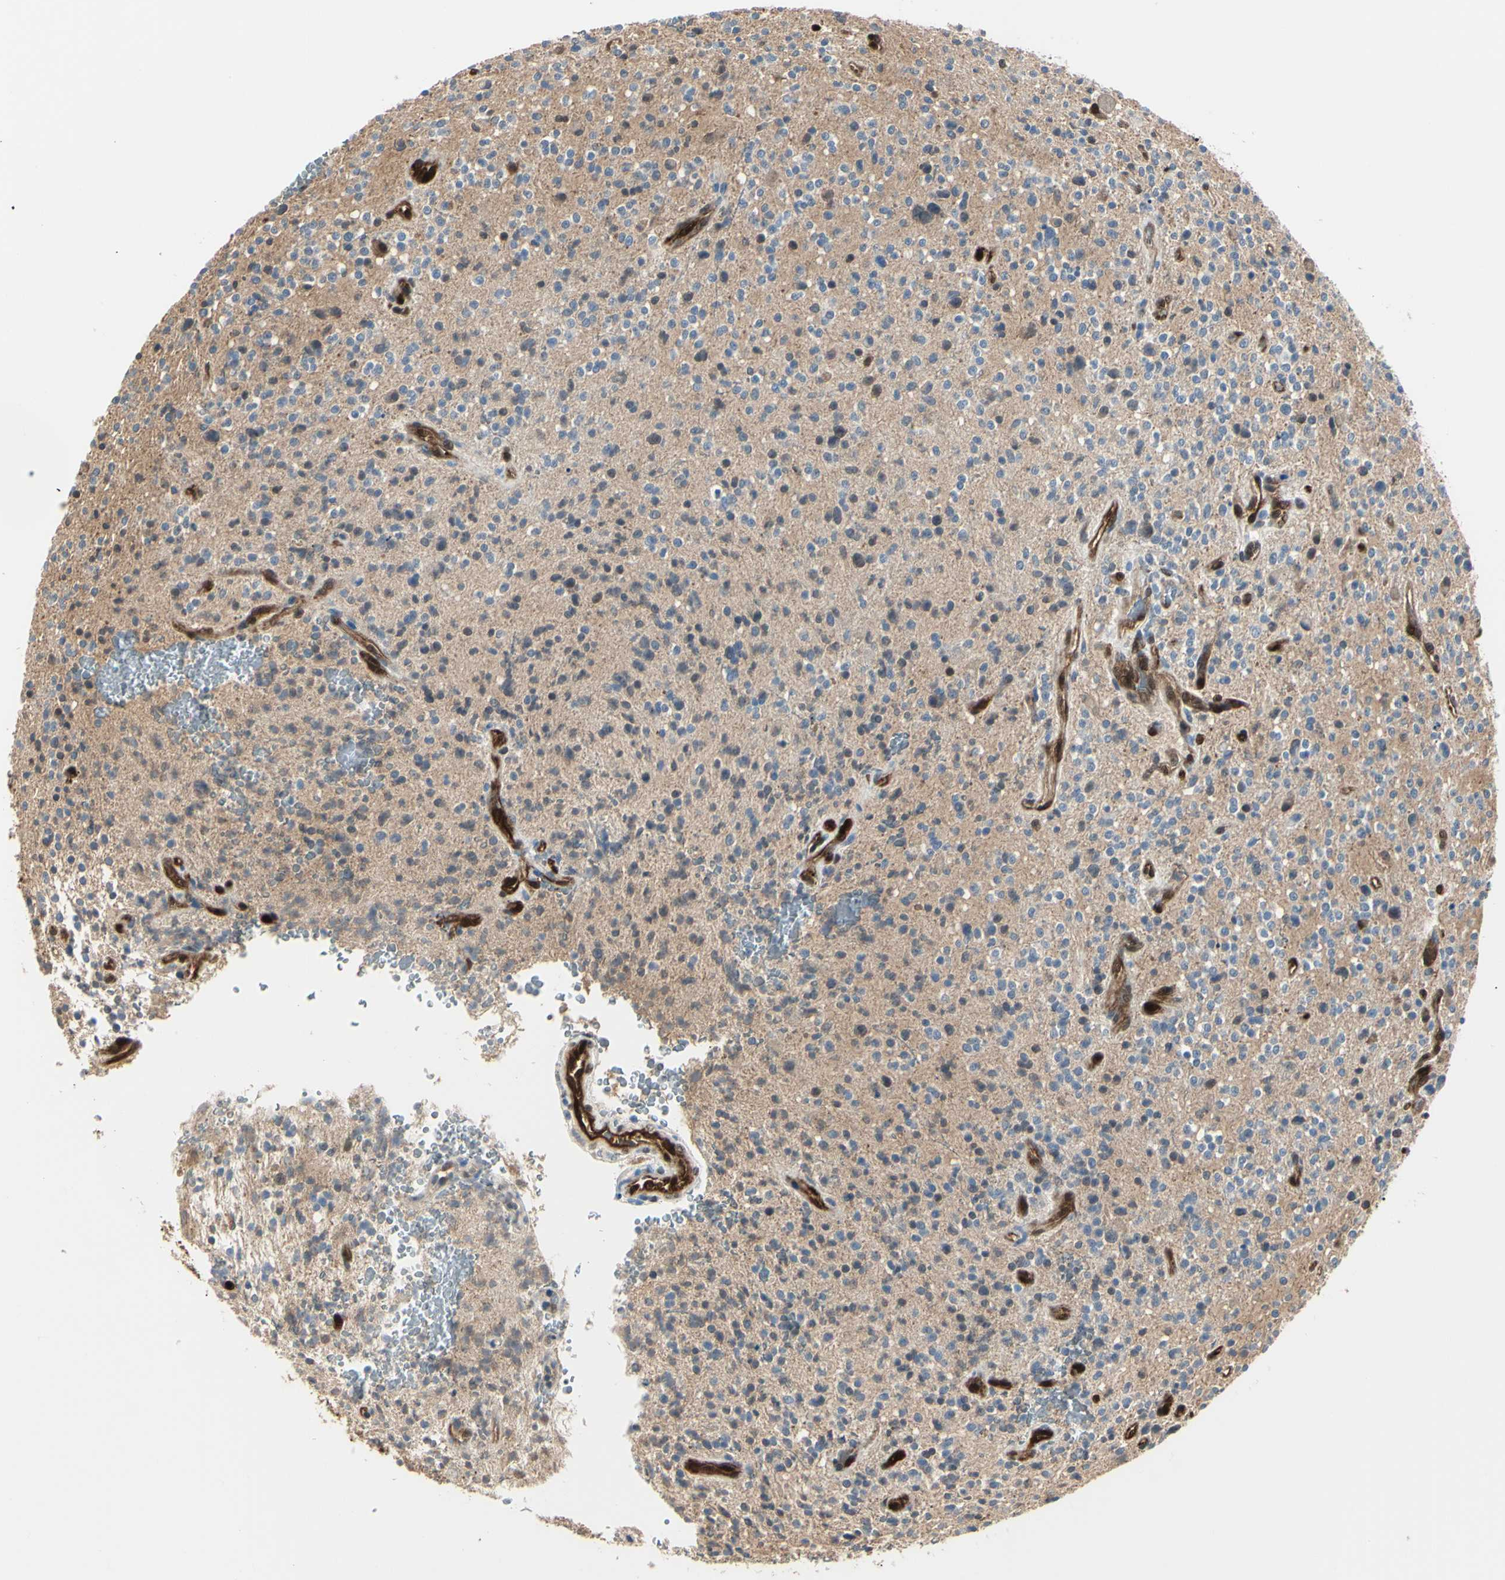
{"staining": {"intensity": "strong", "quantity": "<25%", "location": "cytoplasmic/membranous,nuclear"}, "tissue": "glioma", "cell_type": "Tumor cells", "image_type": "cancer", "snomed": [{"axis": "morphology", "description": "Glioma, malignant, High grade"}, {"axis": "topography", "description": "Brain"}], "caption": "Protein expression analysis of malignant high-grade glioma reveals strong cytoplasmic/membranous and nuclear positivity in about <25% of tumor cells.", "gene": "AKR1C3", "patient": {"sex": "male", "age": 48}}